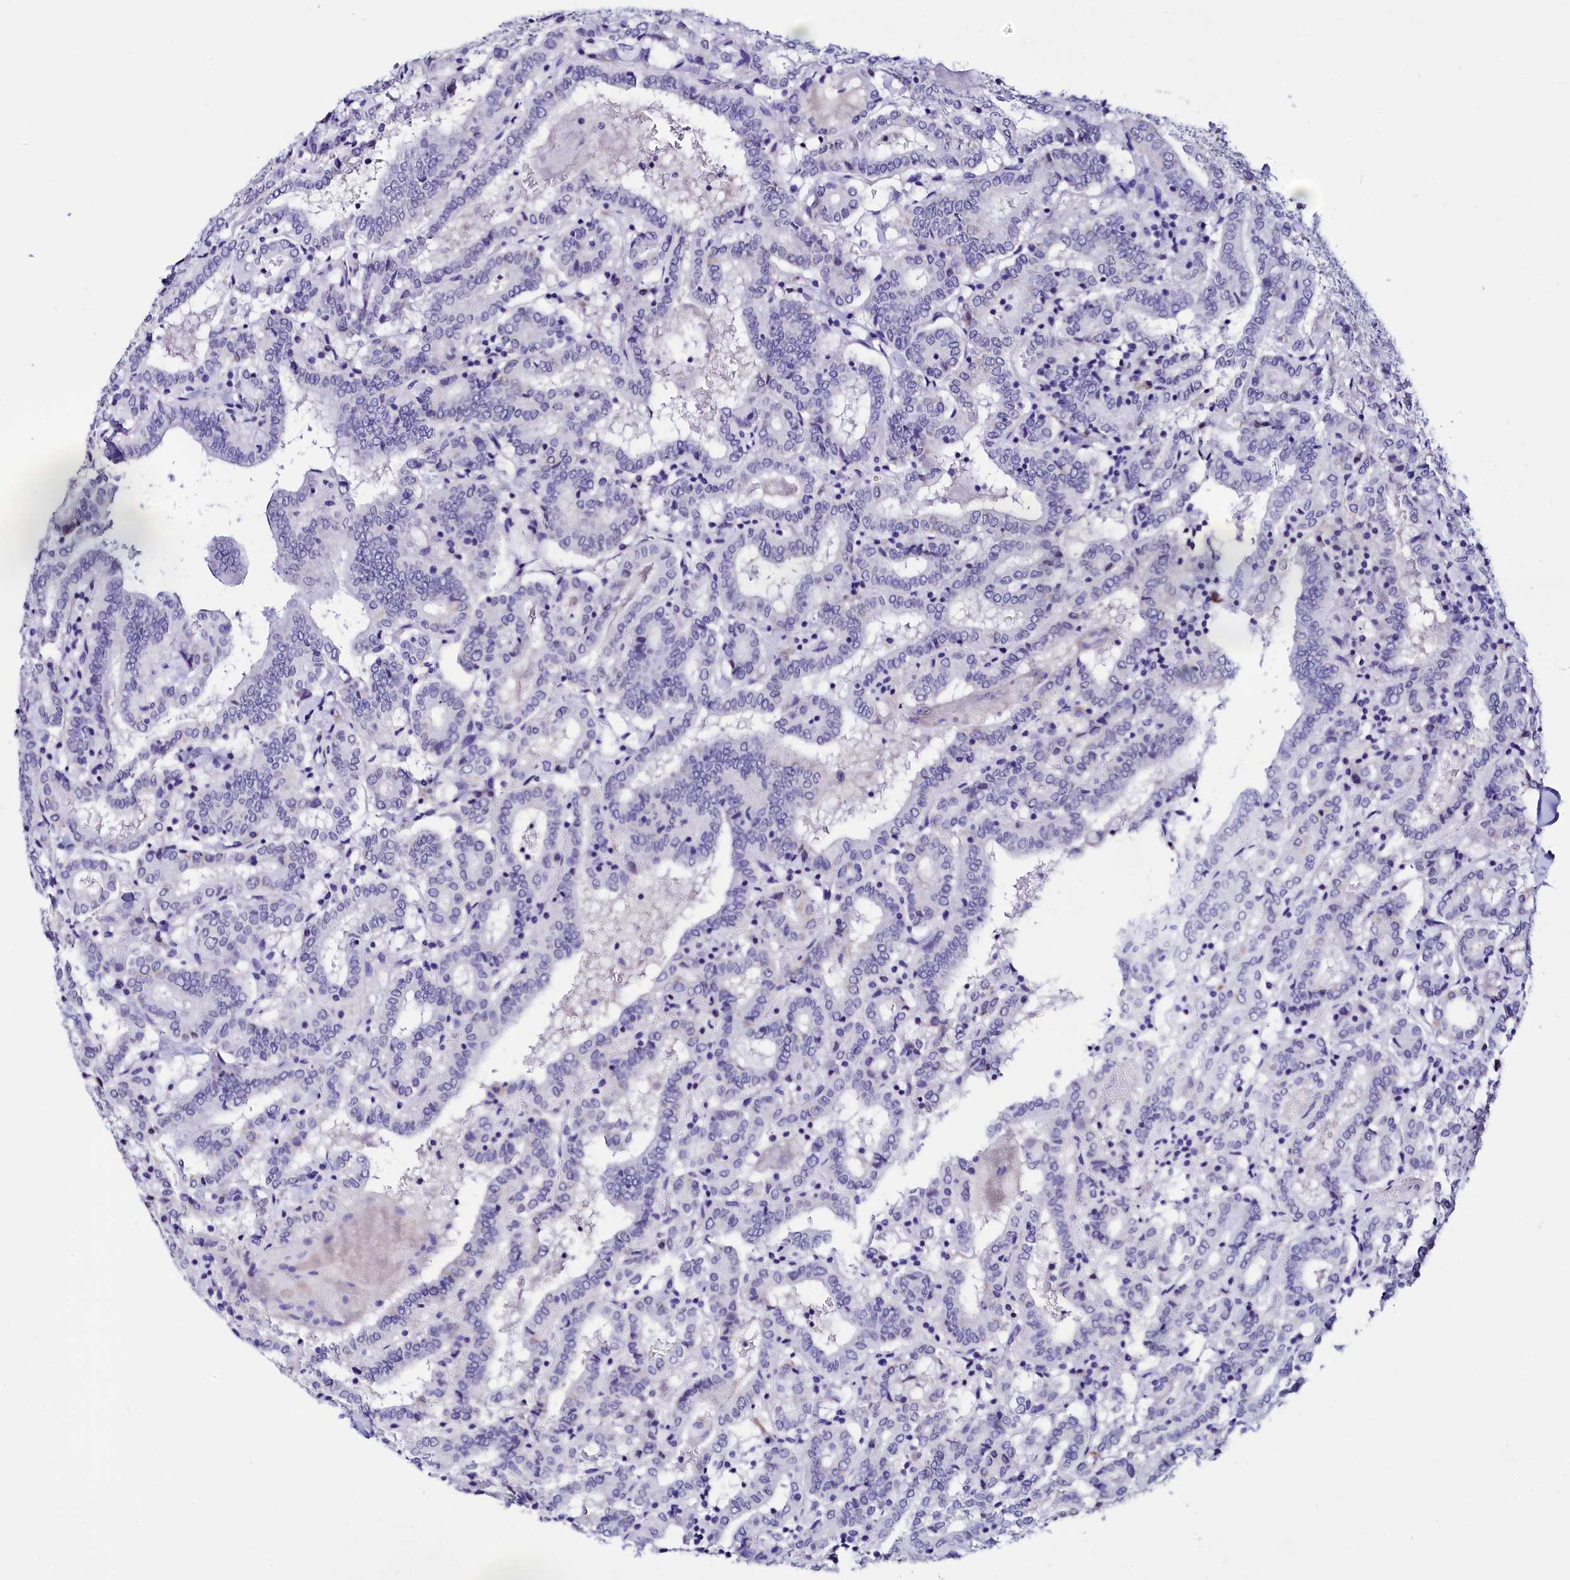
{"staining": {"intensity": "negative", "quantity": "none", "location": "none"}, "tissue": "thyroid cancer", "cell_type": "Tumor cells", "image_type": "cancer", "snomed": [{"axis": "morphology", "description": "Papillary adenocarcinoma, NOS"}, {"axis": "topography", "description": "Thyroid gland"}], "caption": "A photomicrograph of papillary adenocarcinoma (thyroid) stained for a protein reveals no brown staining in tumor cells.", "gene": "HAND1", "patient": {"sex": "female", "age": 72}}